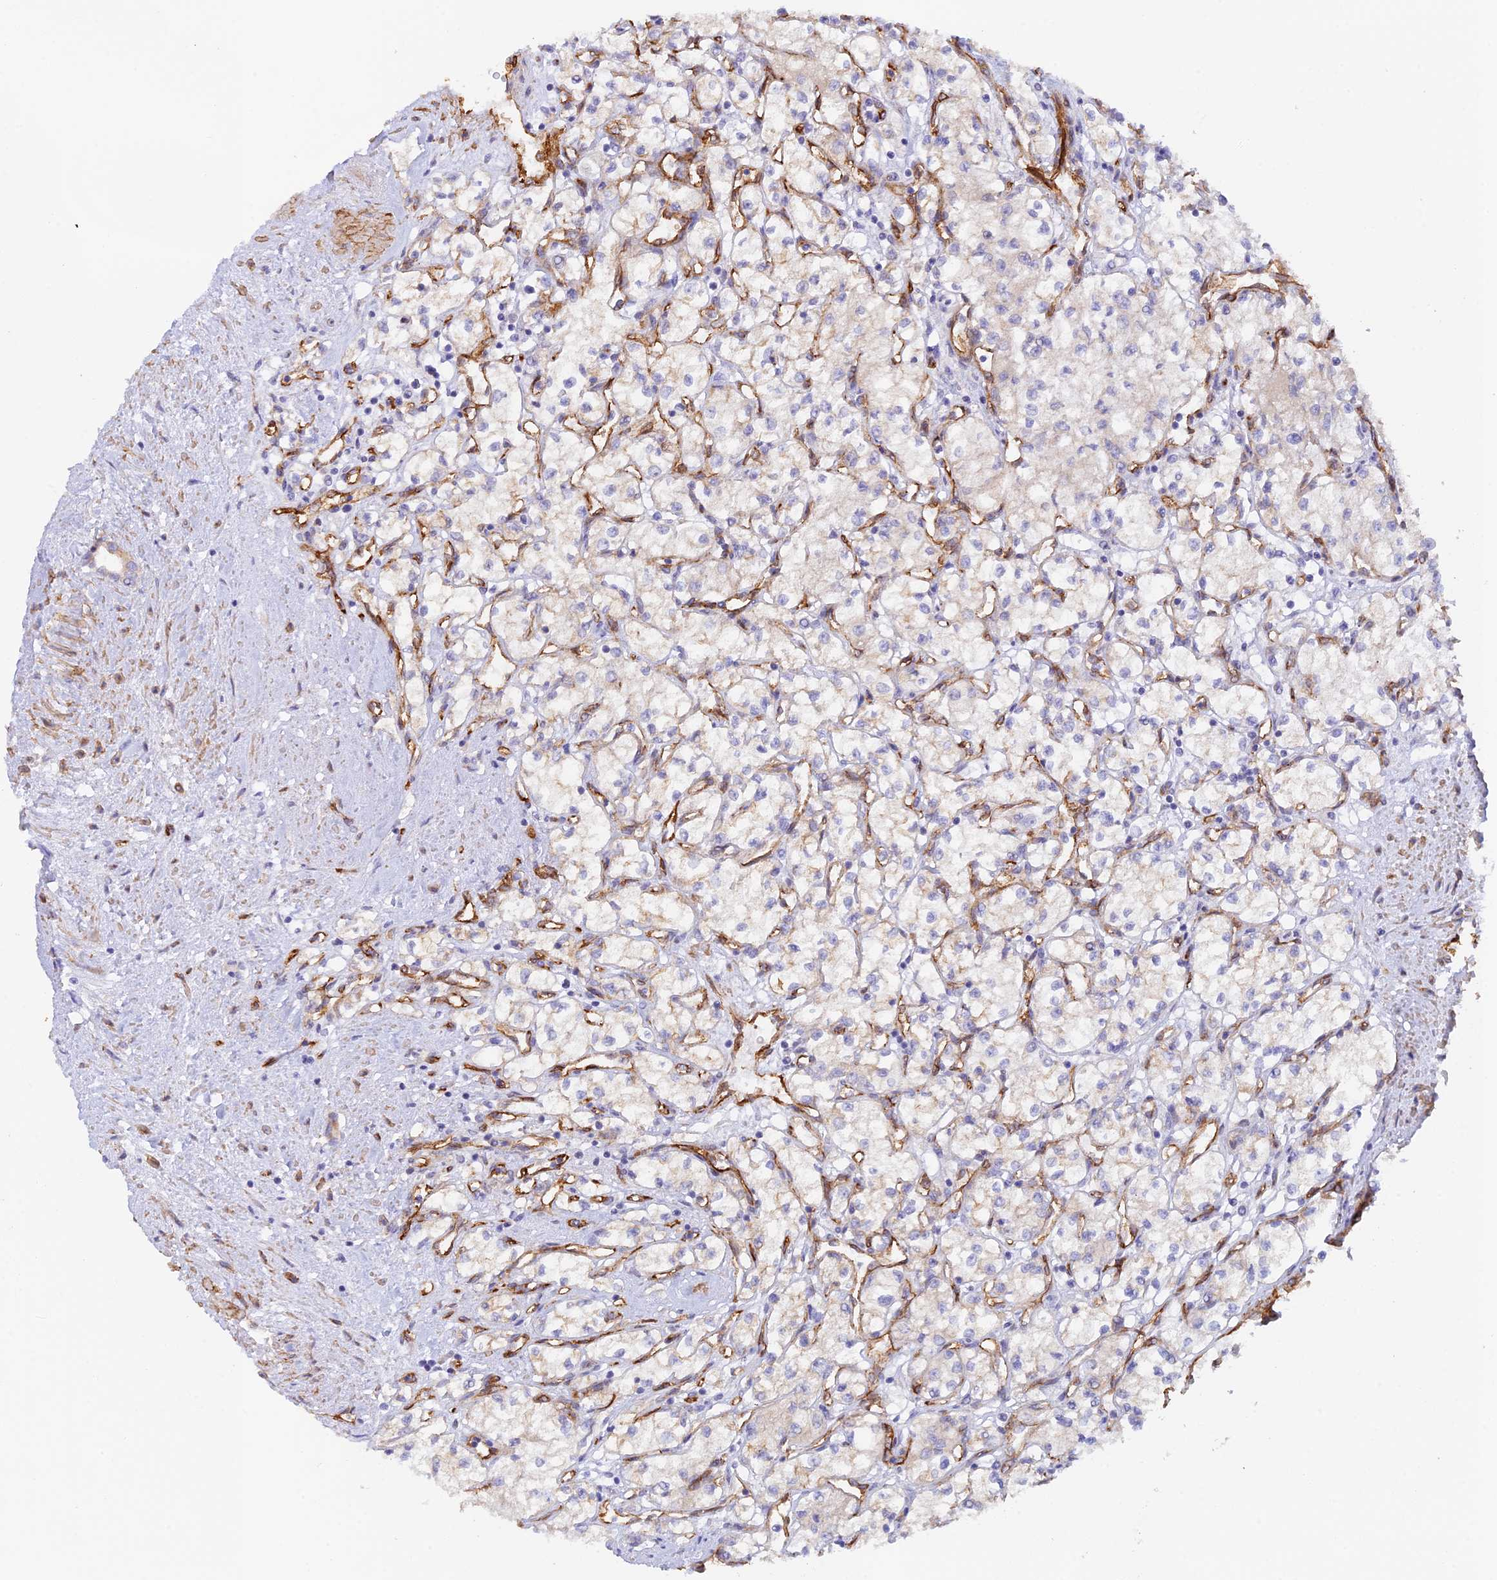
{"staining": {"intensity": "weak", "quantity": "<25%", "location": "cytoplasmic/membranous"}, "tissue": "renal cancer", "cell_type": "Tumor cells", "image_type": "cancer", "snomed": [{"axis": "morphology", "description": "Adenocarcinoma, NOS"}, {"axis": "topography", "description": "Kidney"}], "caption": "Immunohistochemistry (IHC) of human renal adenocarcinoma displays no expression in tumor cells.", "gene": "MYO9A", "patient": {"sex": "male", "age": 59}}